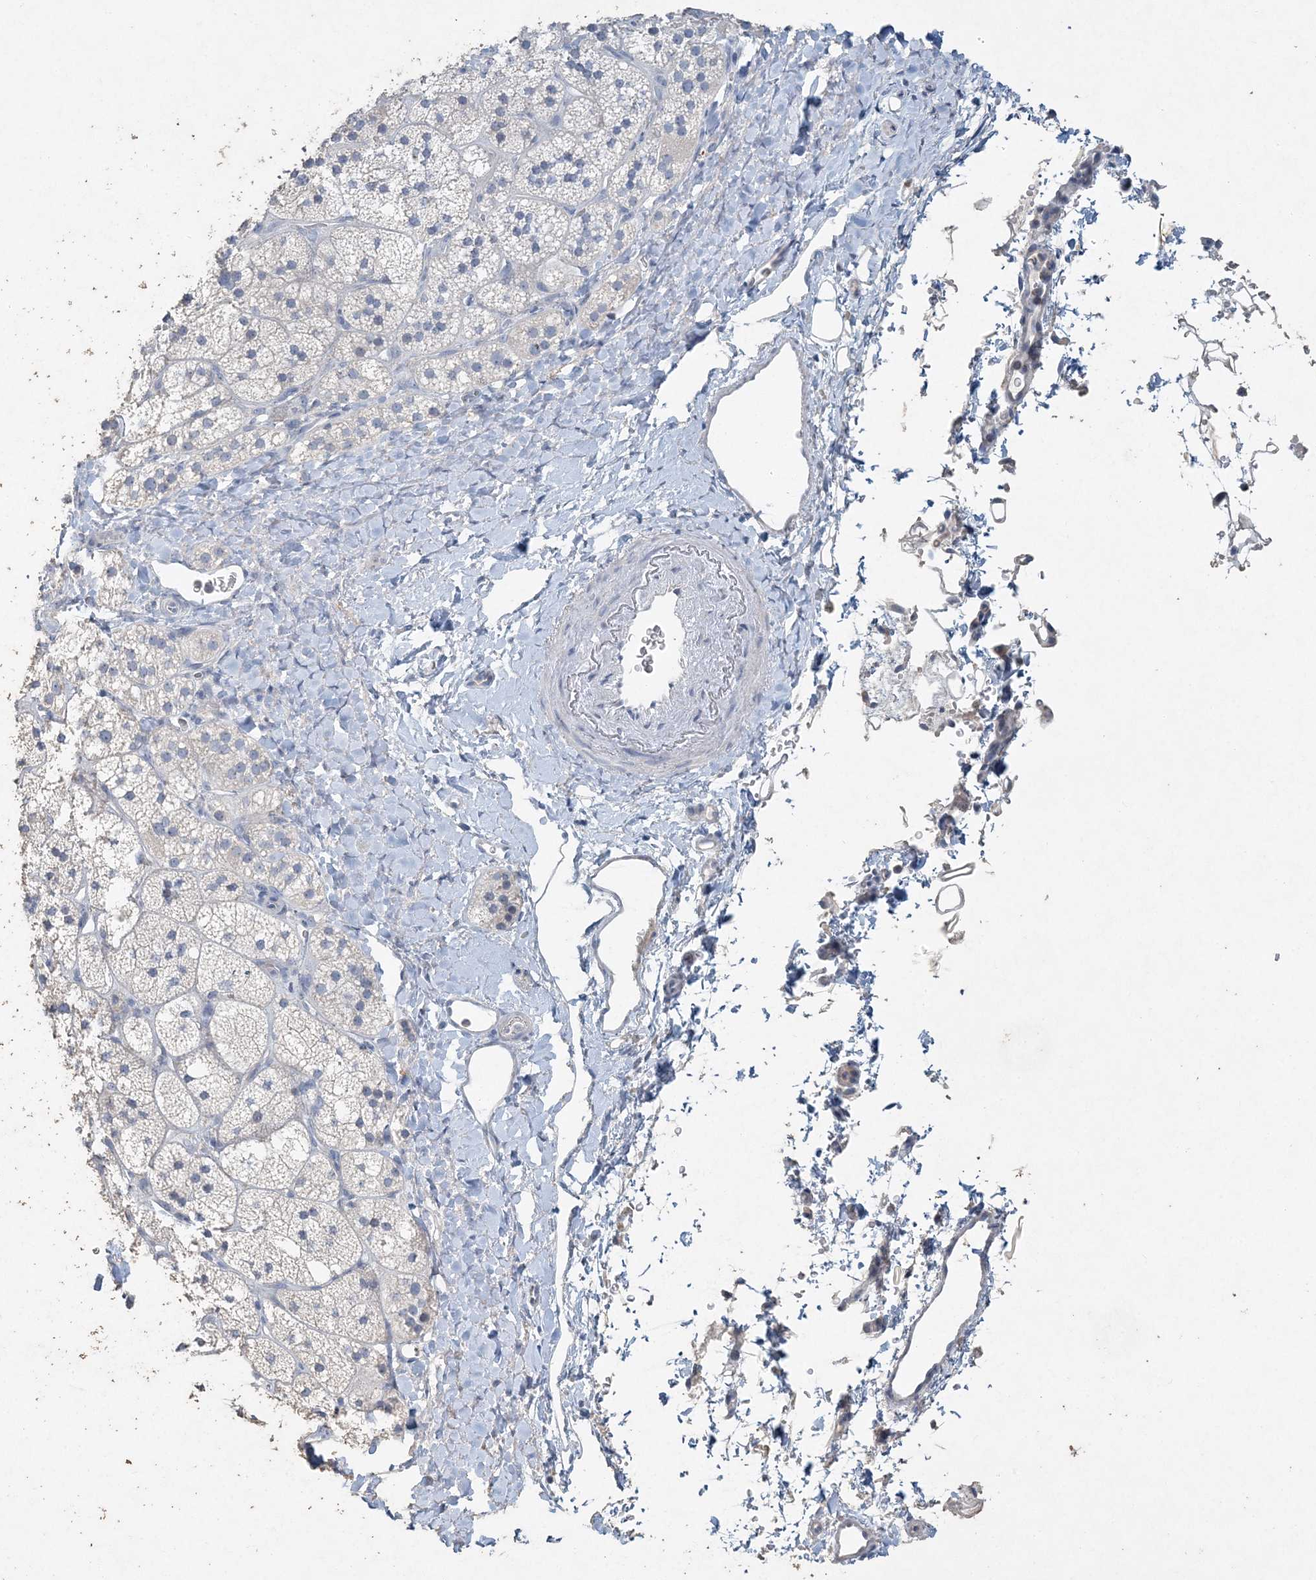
{"staining": {"intensity": "negative", "quantity": "none", "location": "none"}, "tissue": "adrenal gland", "cell_type": "Glandular cells", "image_type": "normal", "snomed": [{"axis": "morphology", "description": "Normal tissue, NOS"}, {"axis": "topography", "description": "Adrenal gland"}], "caption": "DAB (3,3'-diaminobenzidine) immunohistochemical staining of normal human adrenal gland exhibits no significant expression in glandular cells.", "gene": "DNAH5", "patient": {"sex": "male", "age": 61}}